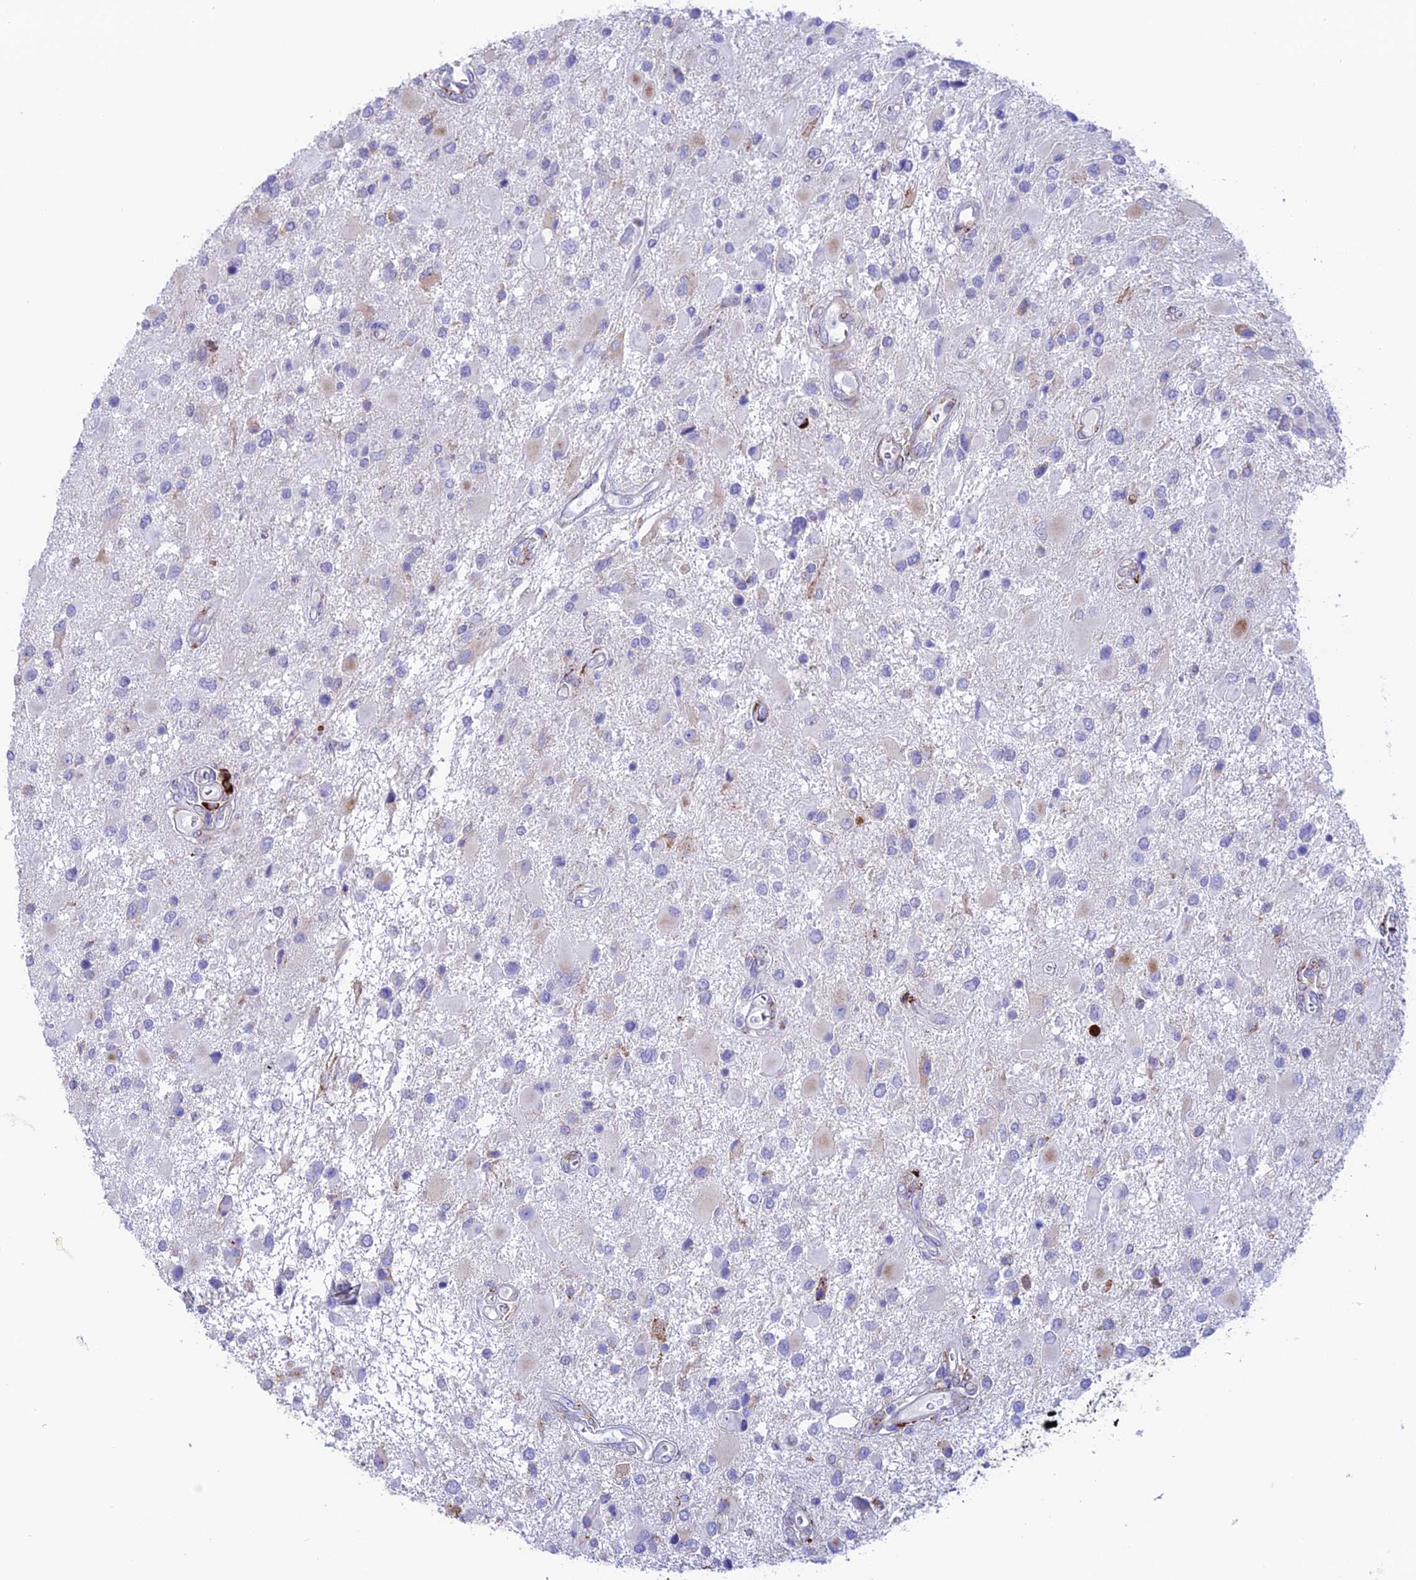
{"staining": {"intensity": "negative", "quantity": "none", "location": "none"}, "tissue": "glioma", "cell_type": "Tumor cells", "image_type": "cancer", "snomed": [{"axis": "morphology", "description": "Glioma, malignant, High grade"}, {"axis": "topography", "description": "Brain"}], "caption": "Tumor cells are negative for brown protein staining in malignant glioma (high-grade).", "gene": "TUBGCP6", "patient": {"sex": "male", "age": 53}}